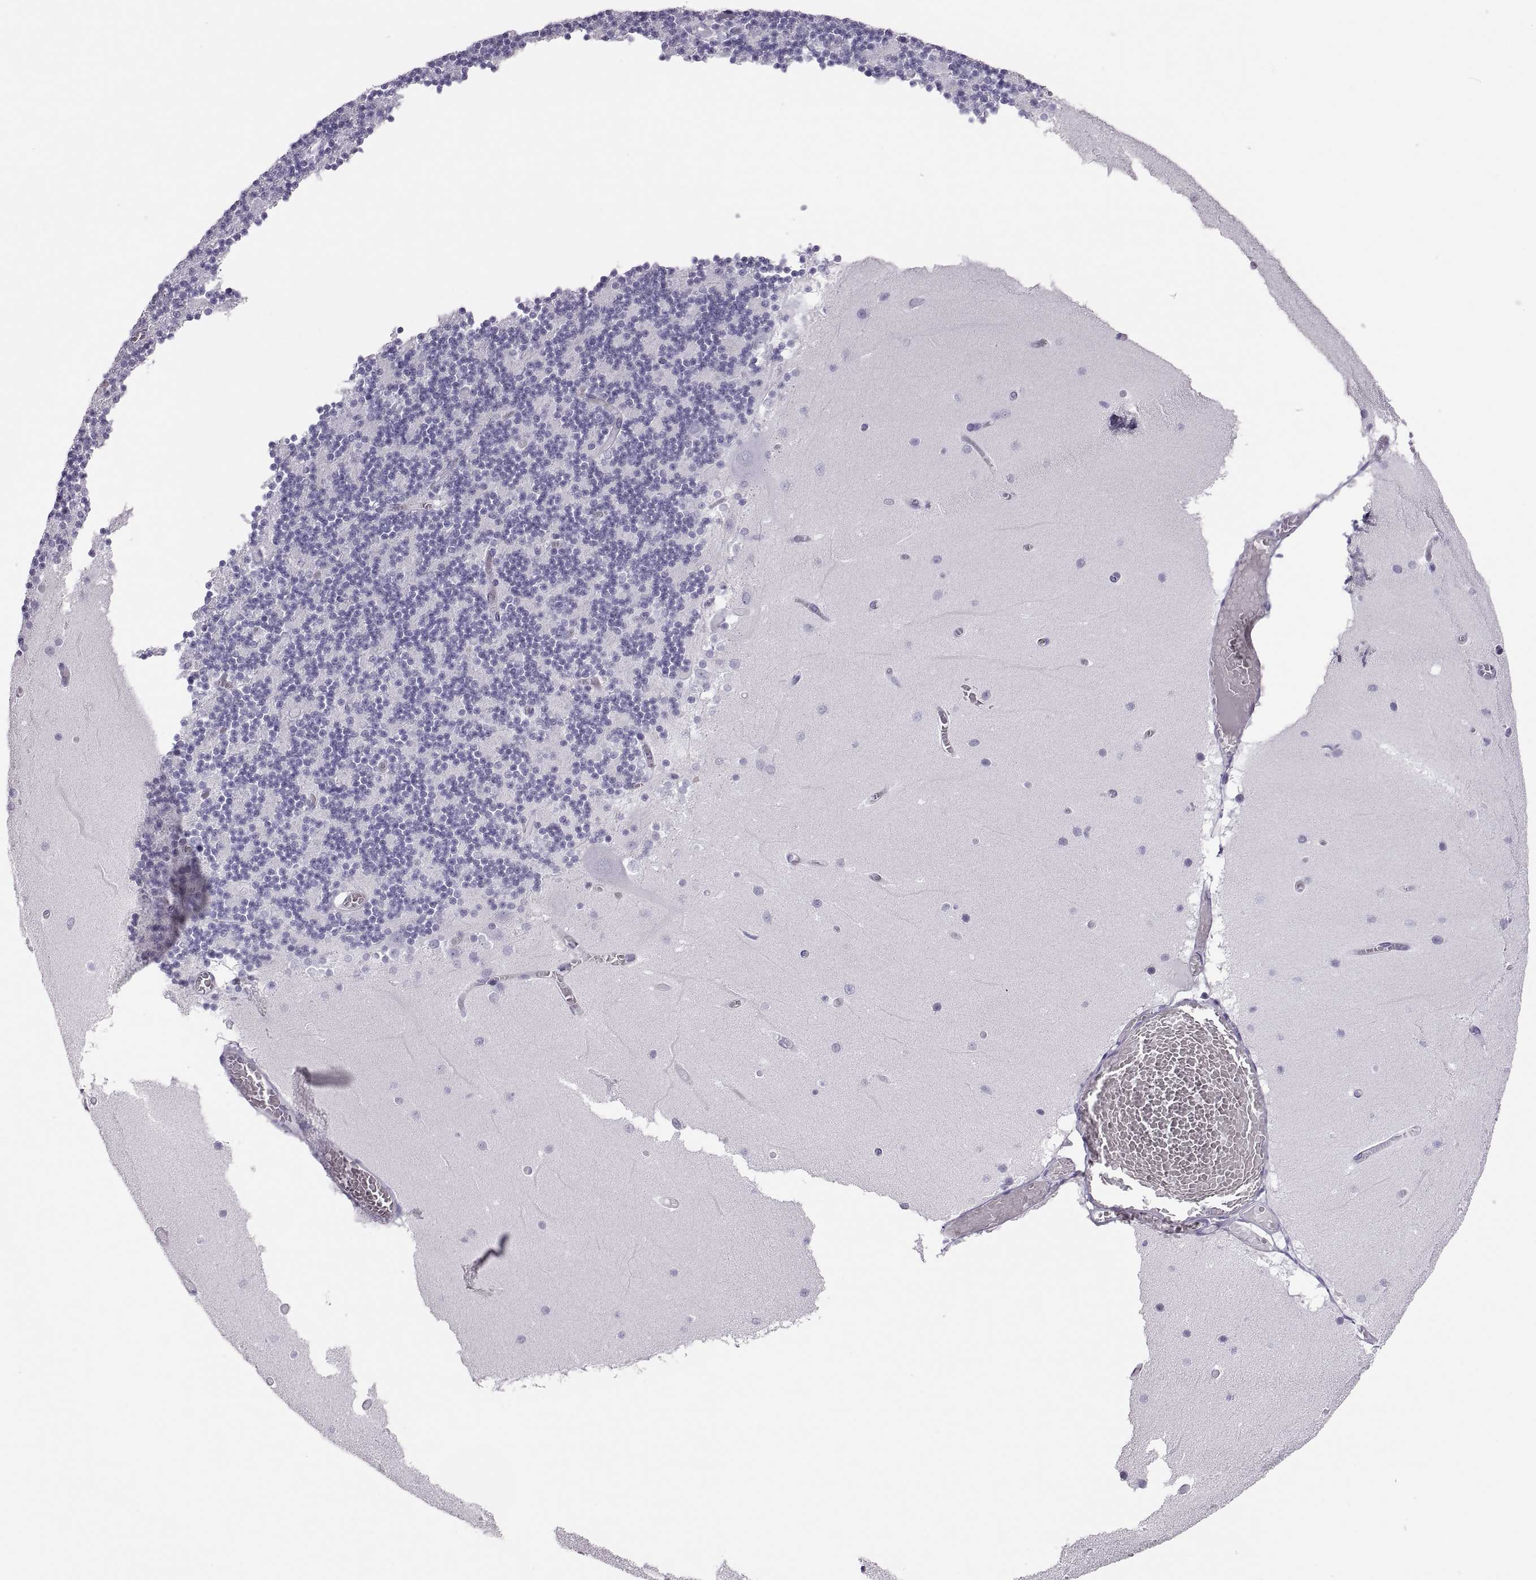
{"staining": {"intensity": "negative", "quantity": "none", "location": "none"}, "tissue": "cerebellum", "cell_type": "Cells in granular layer", "image_type": "normal", "snomed": [{"axis": "morphology", "description": "Normal tissue, NOS"}, {"axis": "topography", "description": "Cerebellum"}], "caption": "The immunohistochemistry photomicrograph has no significant positivity in cells in granular layer of cerebellum.", "gene": "SEMG1", "patient": {"sex": "female", "age": 28}}